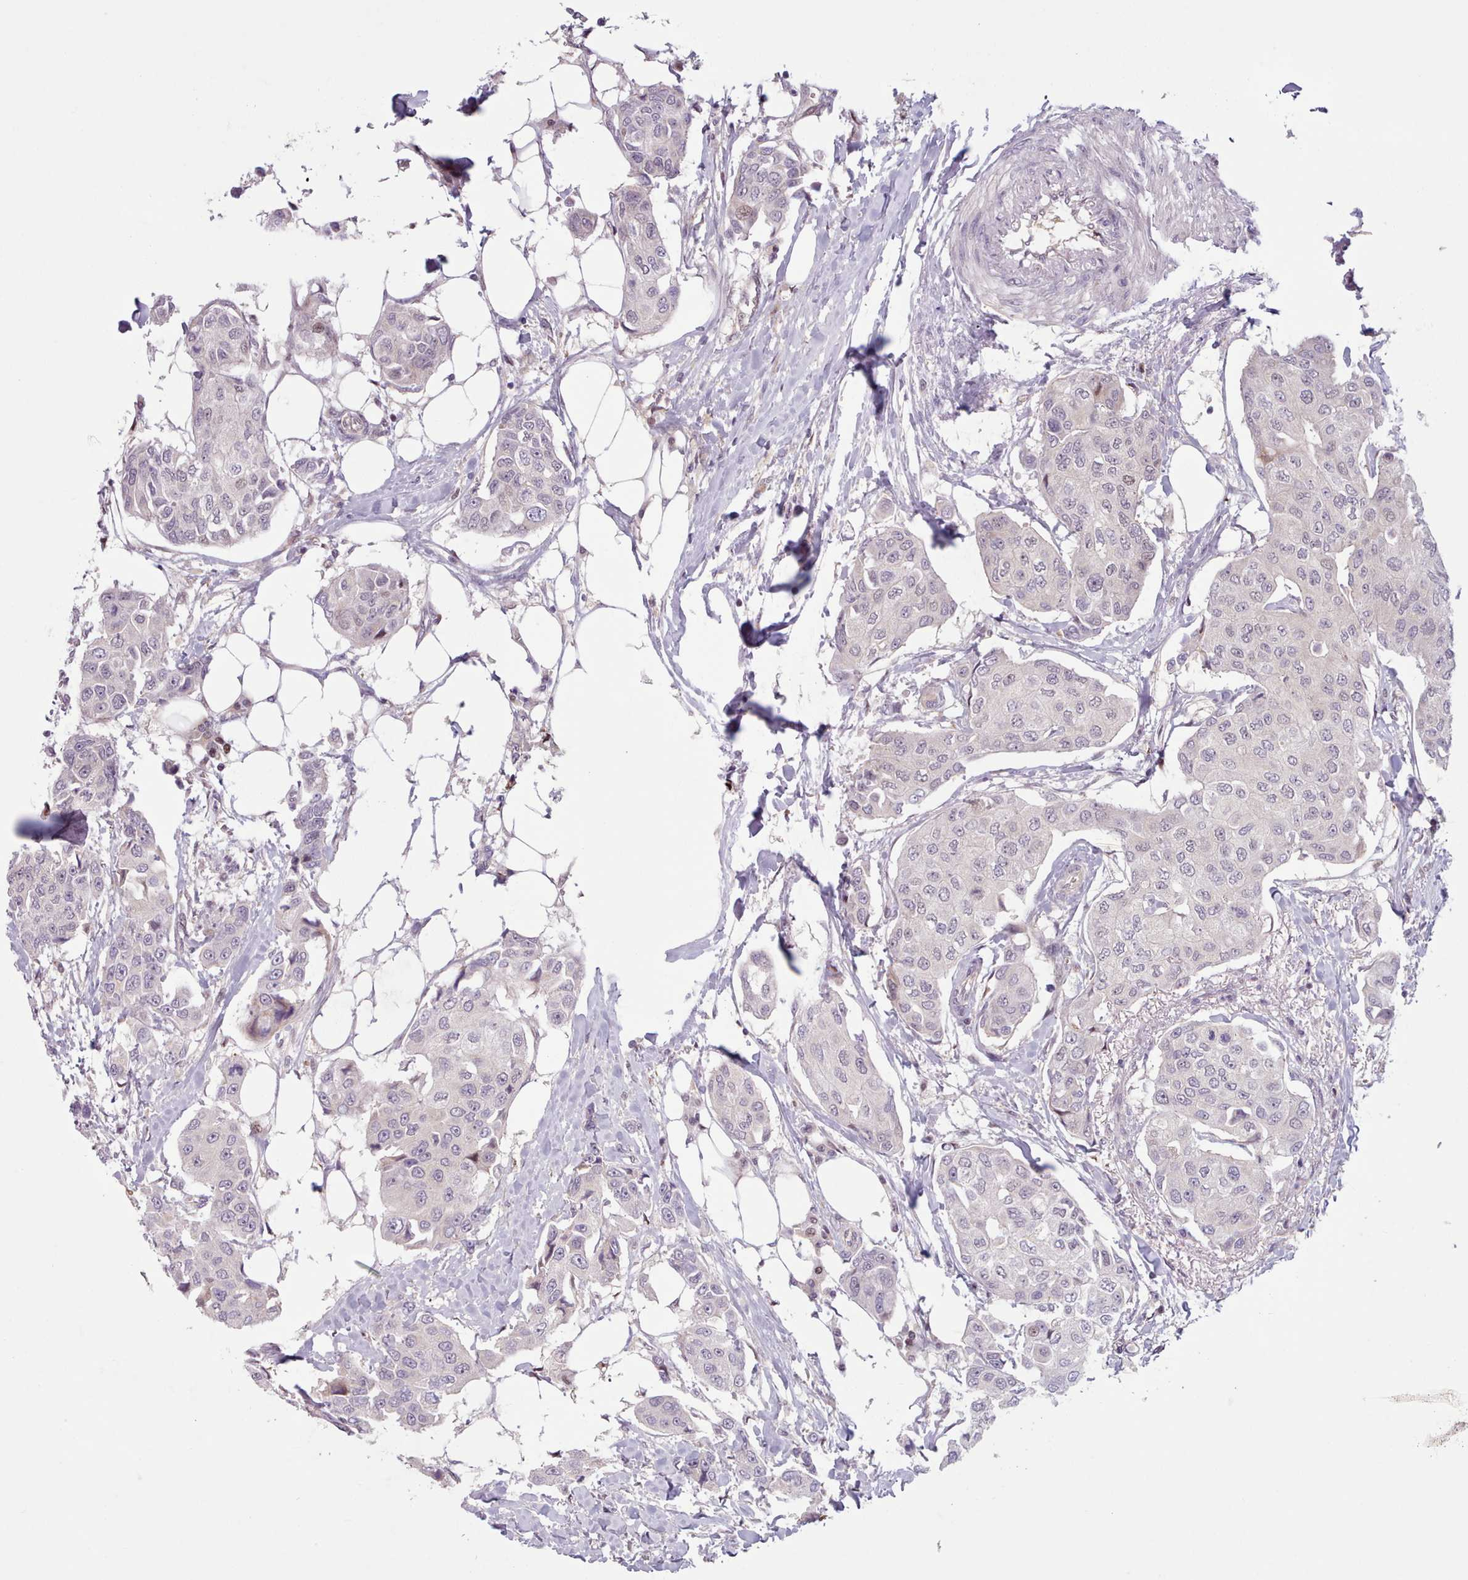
{"staining": {"intensity": "negative", "quantity": "none", "location": "none"}, "tissue": "breast cancer", "cell_type": "Tumor cells", "image_type": "cancer", "snomed": [{"axis": "morphology", "description": "Duct carcinoma"}, {"axis": "topography", "description": "Breast"}], "caption": "The immunohistochemistry histopathology image has no significant staining in tumor cells of breast cancer (invasive ductal carcinoma) tissue.", "gene": "KBTBD7", "patient": {"sex": "female", "age": 80}}